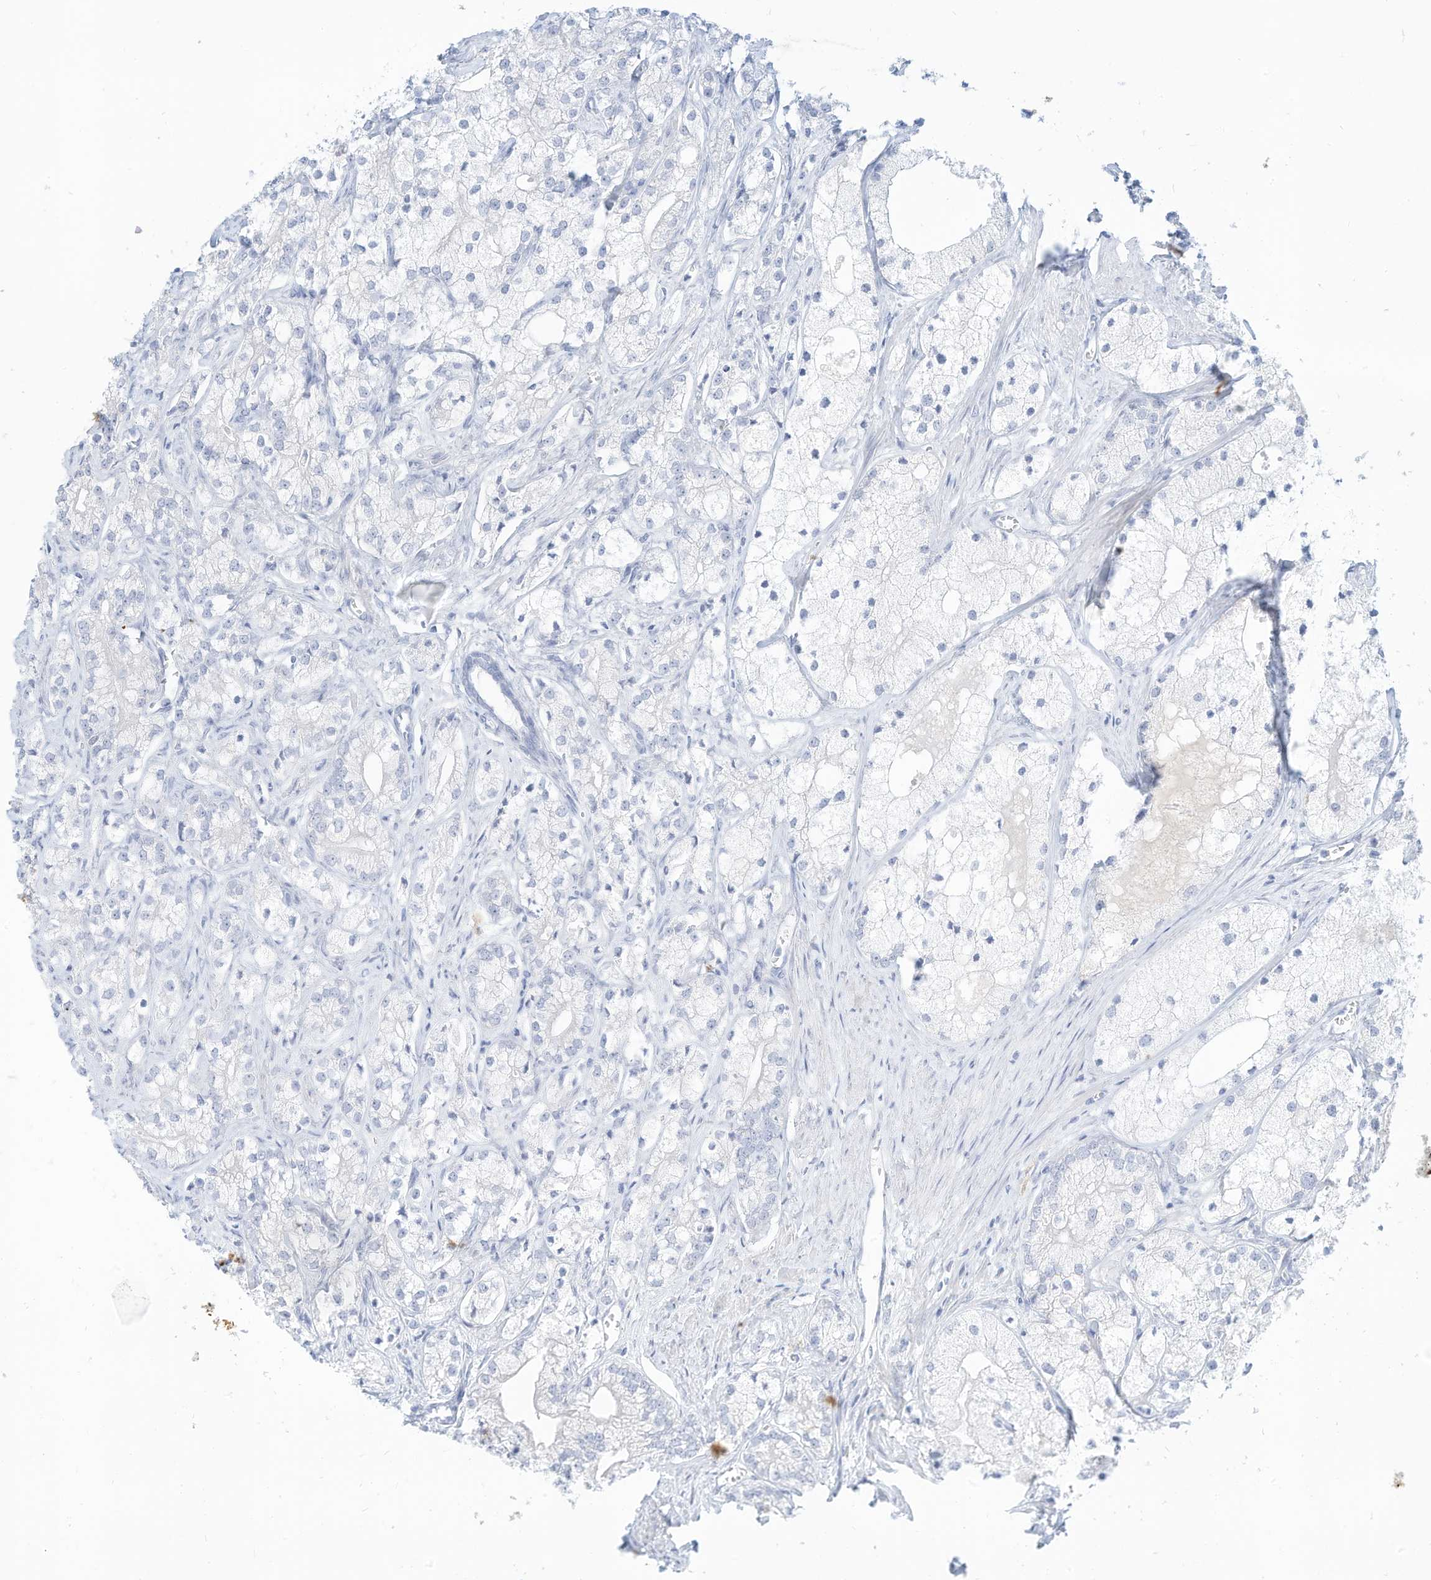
{"staining": {"intensity": "negative", "quantity": "none", "location": "none"}, "tissue": "prostate cancer", "cell_type": "Tumor cells", "image_type": "cancer", "snomed": [{"axis": "morphology", "description": "Adenocarcinoma, Low grade"}, {"axis": "topography", "description": "Prostate"}], "caption": "Protein analysis of prostate cancer (adenocarcinoma (low-grade)) shows no significant expression in tumor cells. Nuclei are stained in blue.", "gene": "SPOCD1", "patient": {"sex": "male", "age": 69}}